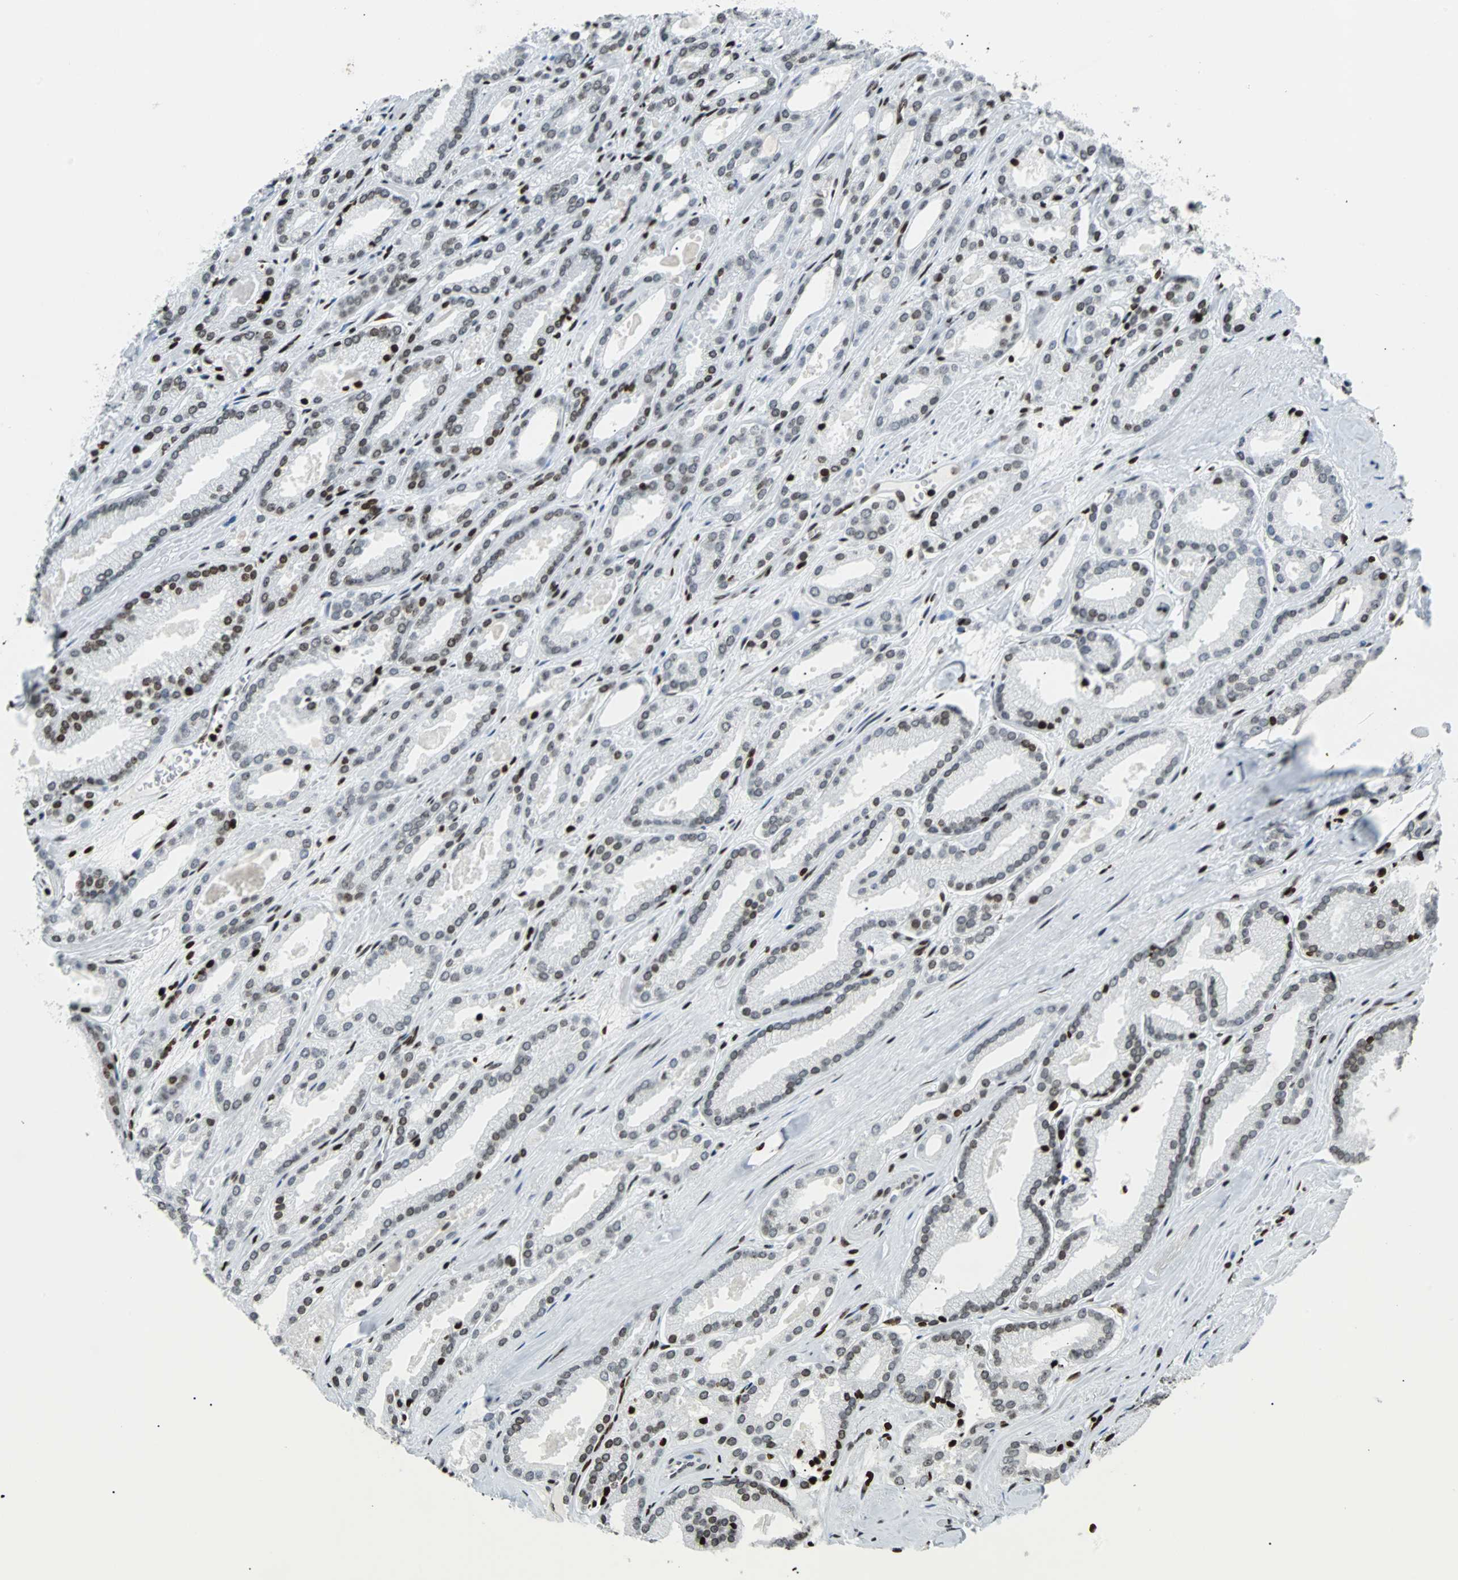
{"staining": {"intensity": "weak", "quantity": "<25%", "location": "nuclear"}, "tissue": "prostate cancer", "cell_type": "Tumor cells", "image_type": "cancer", "snomed": [{"axis": "morphology", "description": "Adenocarcinoma, Low grade"}, {"axis": "topography", "description": "Prostate"}], "caption": "The micrograph demonstrates no staining of tumor cells in prostate adenocarcinoma (low-grade).", "gene": "ZNF131", "patient": {"sex": "male", "age": 59}}